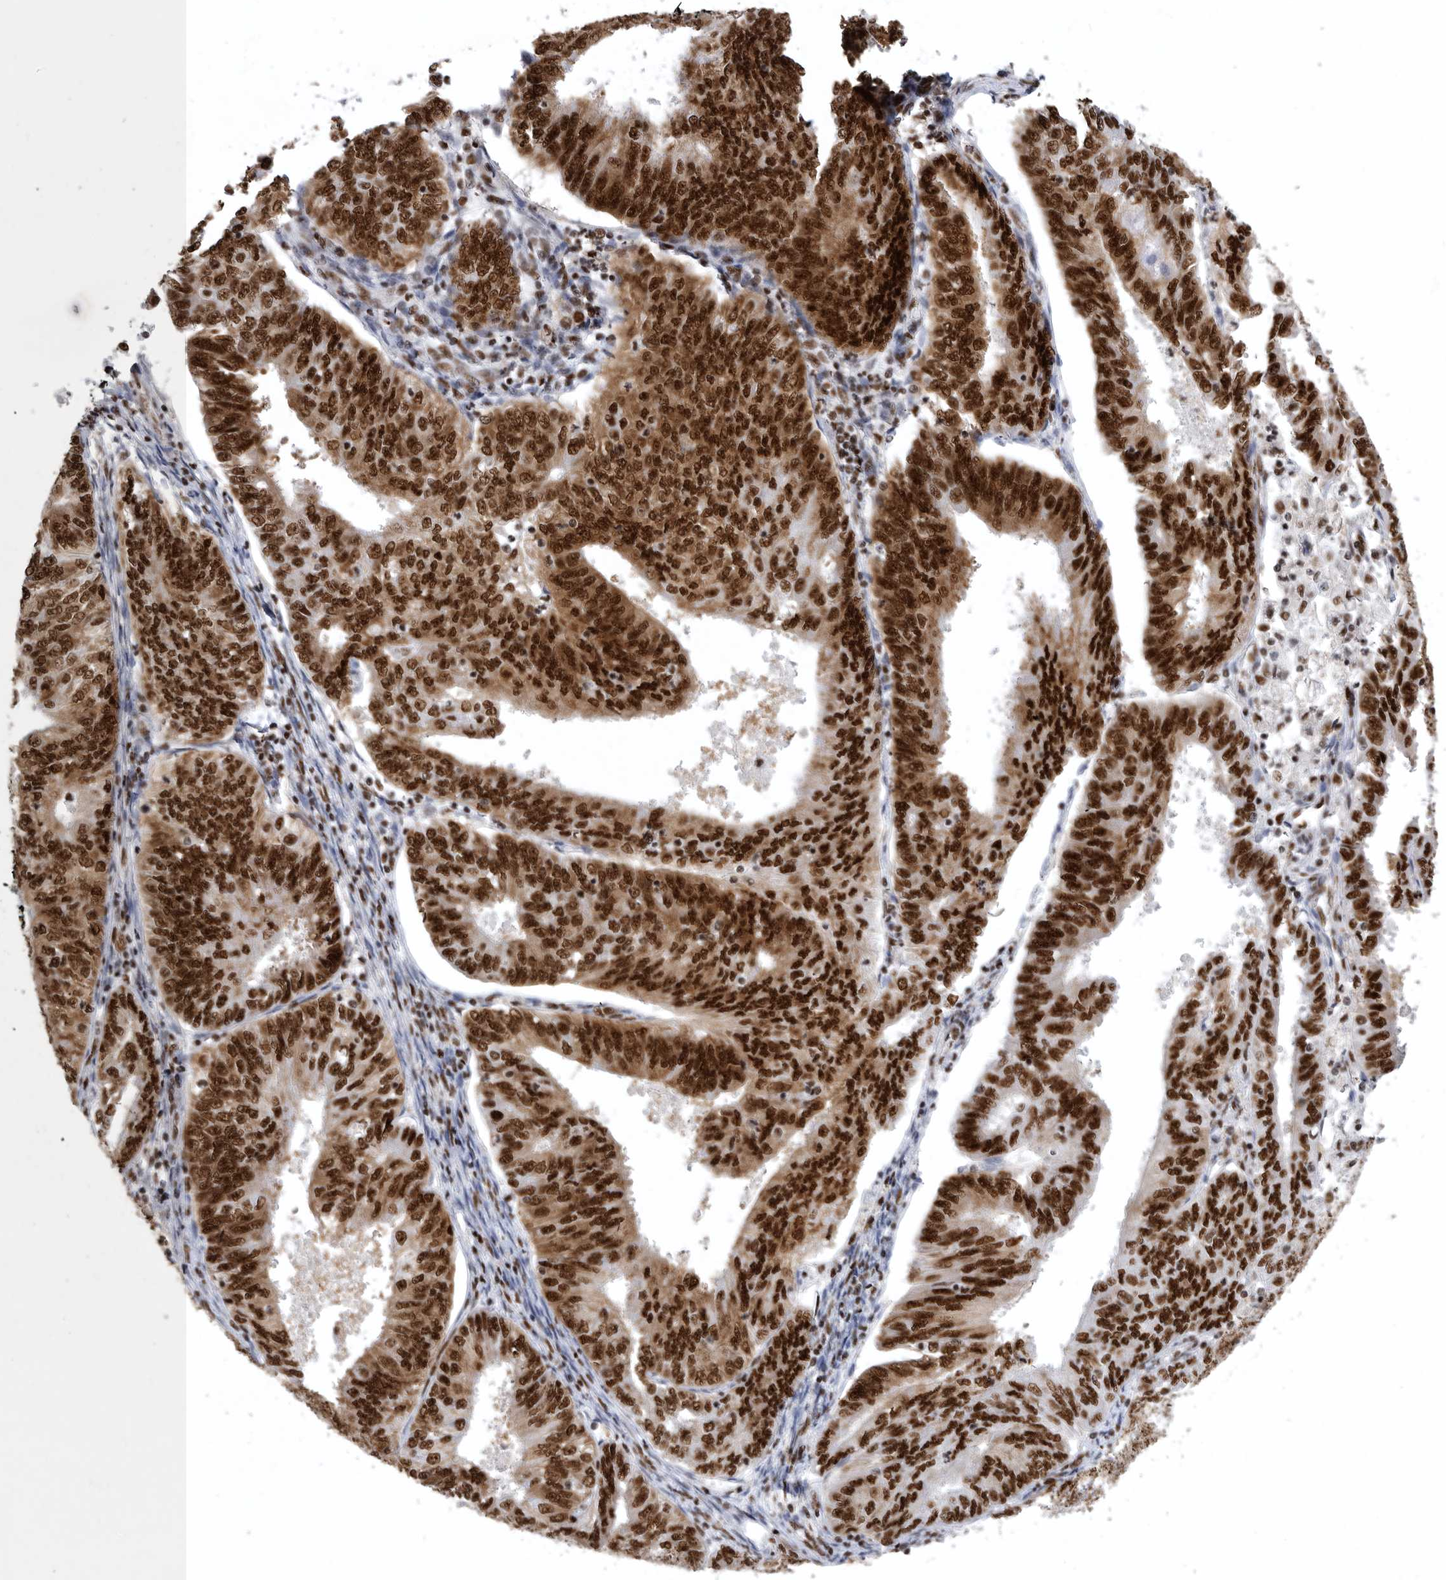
{"staining": {"intensity": "strong", "quantity": ">75%", "location": "cytoplasmic/membranous,nuclear"}, "tissue": "endometrial cancer", "cell_type": "Tumor cells", "image_type": "cancer", "snomed": [{"axis": "morphology", "description": "Adenocarcinoma, NOS"}, {"axis": "topography", "description": "Endometrium"}], "caption": "The histopathology image shows a brown stain indicating the presence of a protein in the cytoplasmic/membranous and nuclear of tumor cells in endometrial cancer.", "gene": "BCLAF1", "patient": {"sex": "female", "age": 58}}